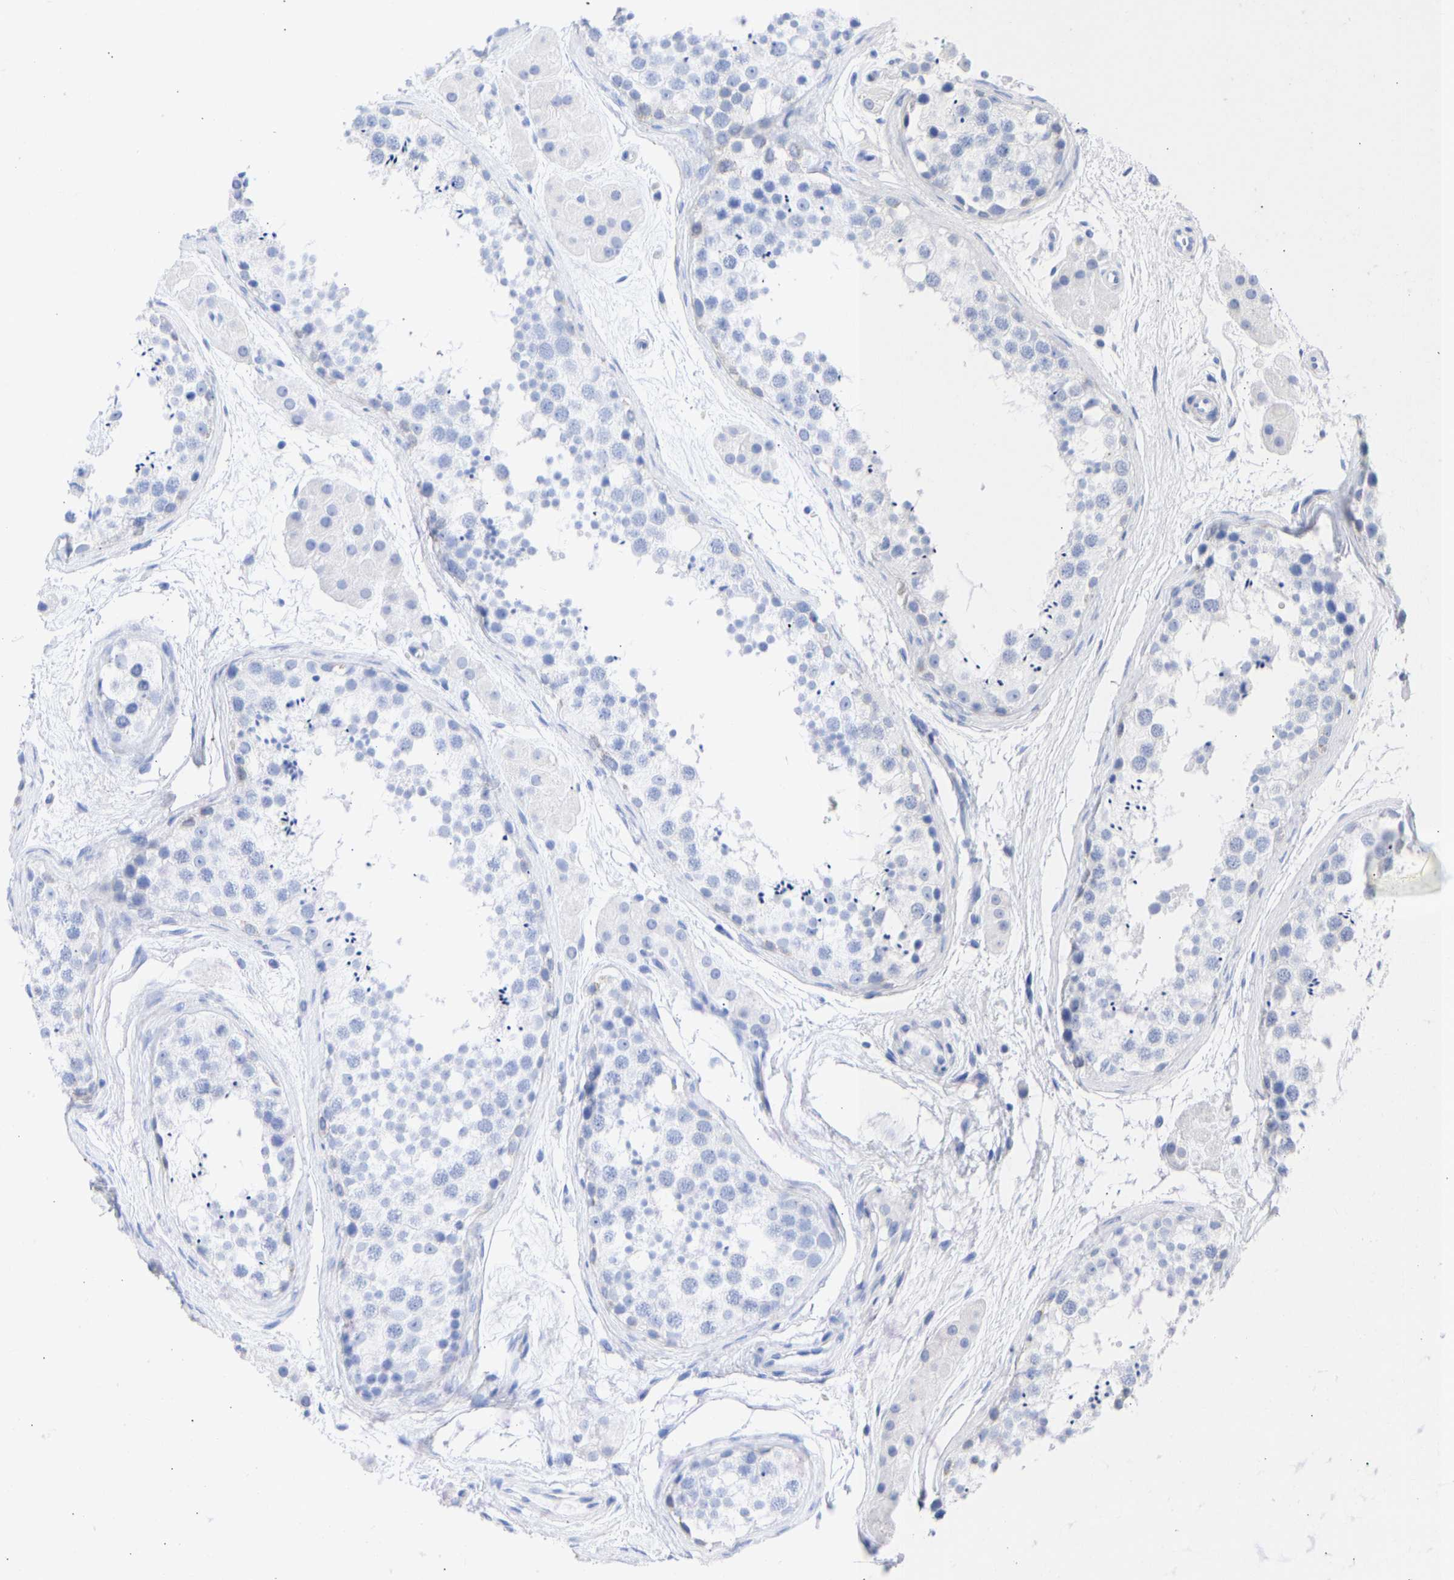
{"staining": {"intensity": "negative", "quantity": "none", "location": "none"}, "tissue": "testis", "cell_type": "Cells in seminiferous ducts", "image_type": "normal", "snomed": [{"axis": "morphology", "description": "Normal tissue, NOS"}, {"axis": "topography", "description": "Testis"}], "caption": "Image shows no significant protein staining in cells in seminiferous ducts of unremarkable testis. The staining was performed using DAB to visualize the protein expression in brown, while the nuclei were stained in blue with hematoxylin (Magnification: 20x).", "gene": "KRT1", "patient": {"sex": "male", "age": 56}}